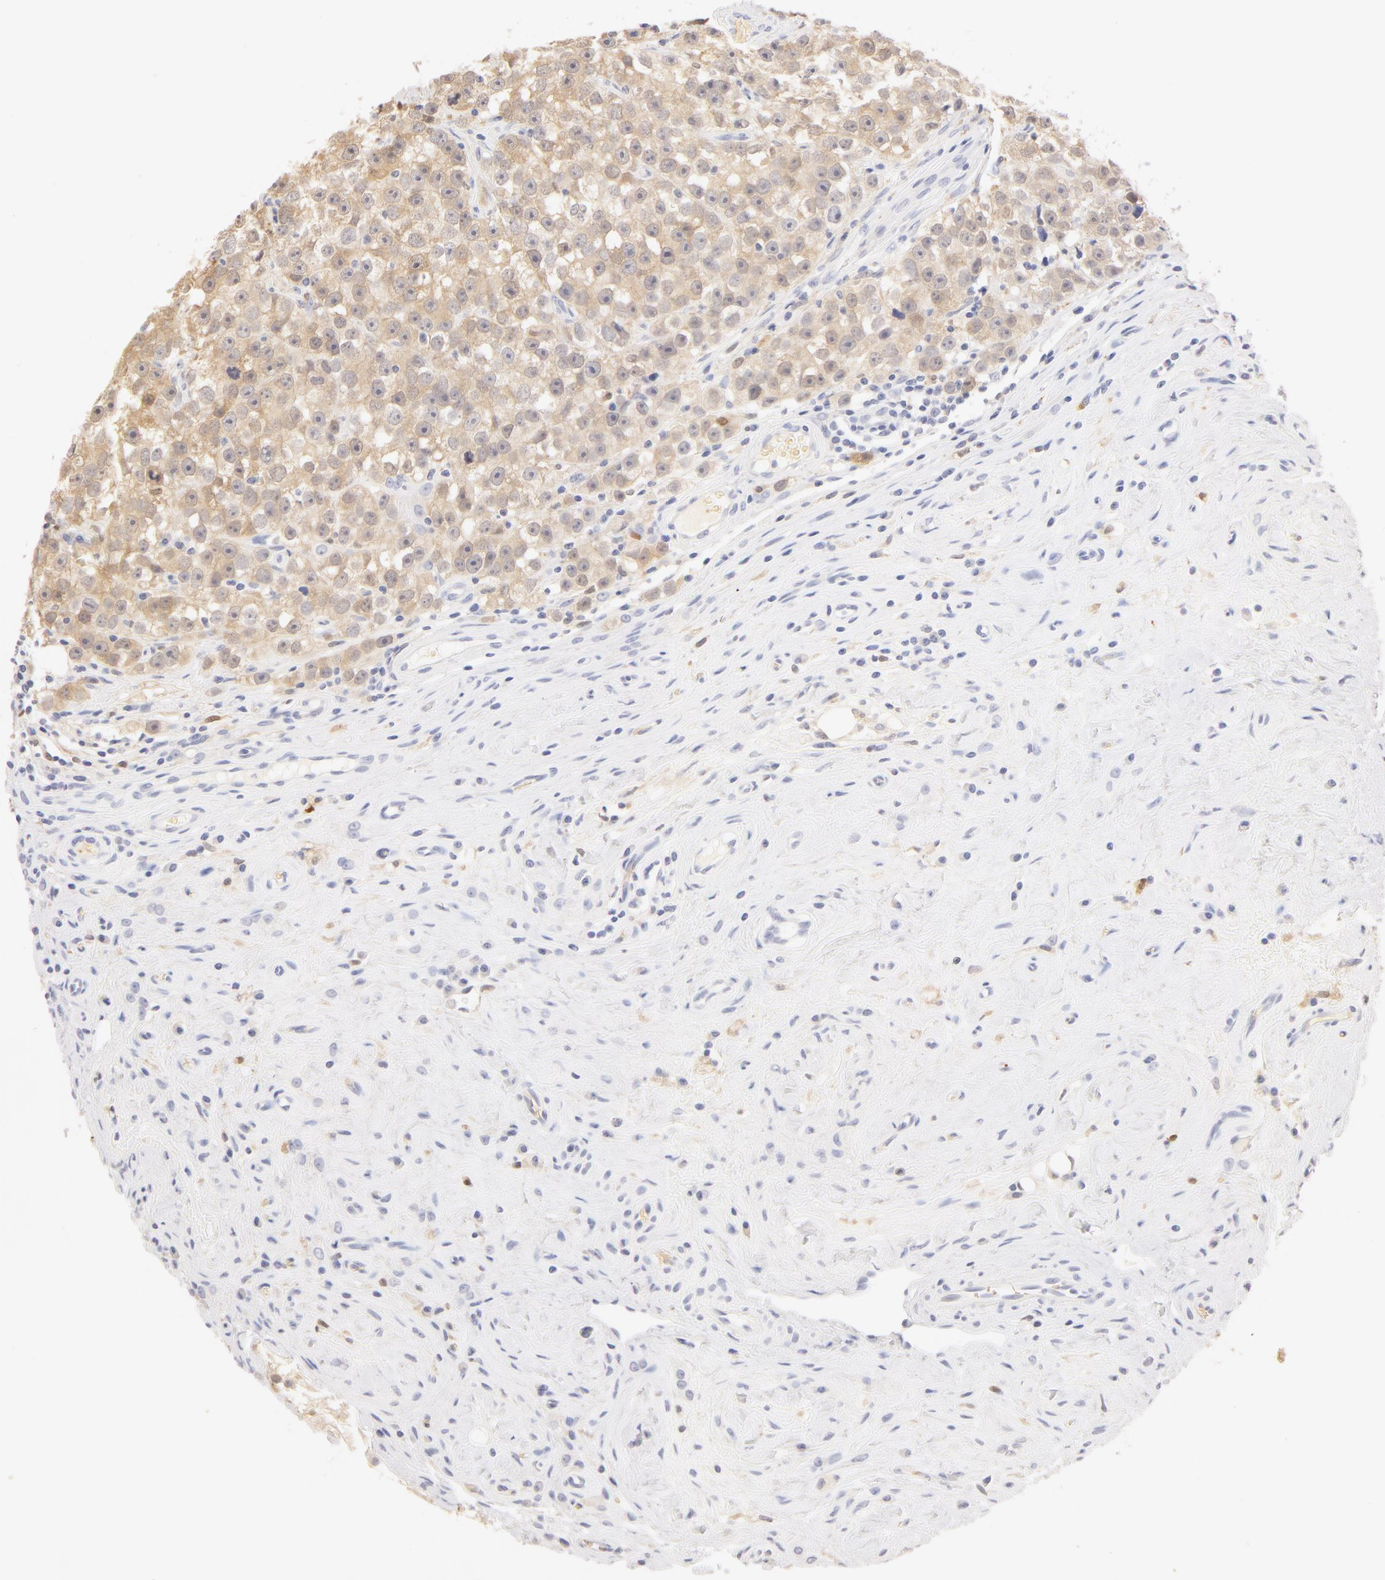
{"staining": {"intensity": "negative", "quantity": "none", "location": "none"}, "tissue": "testis cancer", "cell_type": "Tumor cells", "image_type": "cancer", "snomed": [{"axis": "morphology", "description": "Seminoma, NOS"}, {"axis": "topography", "description": "Testis"}], "caption": "Tumor cells are negative for brown protein staining in testis cancer. (Stains: DAB immunohistochemistry (IHC) with hematoxylin counter stain, Microscopy: brightfield microscopy at high magnification).", "gene": "CA2", "patient": {"sex": "male", "age": 32}}